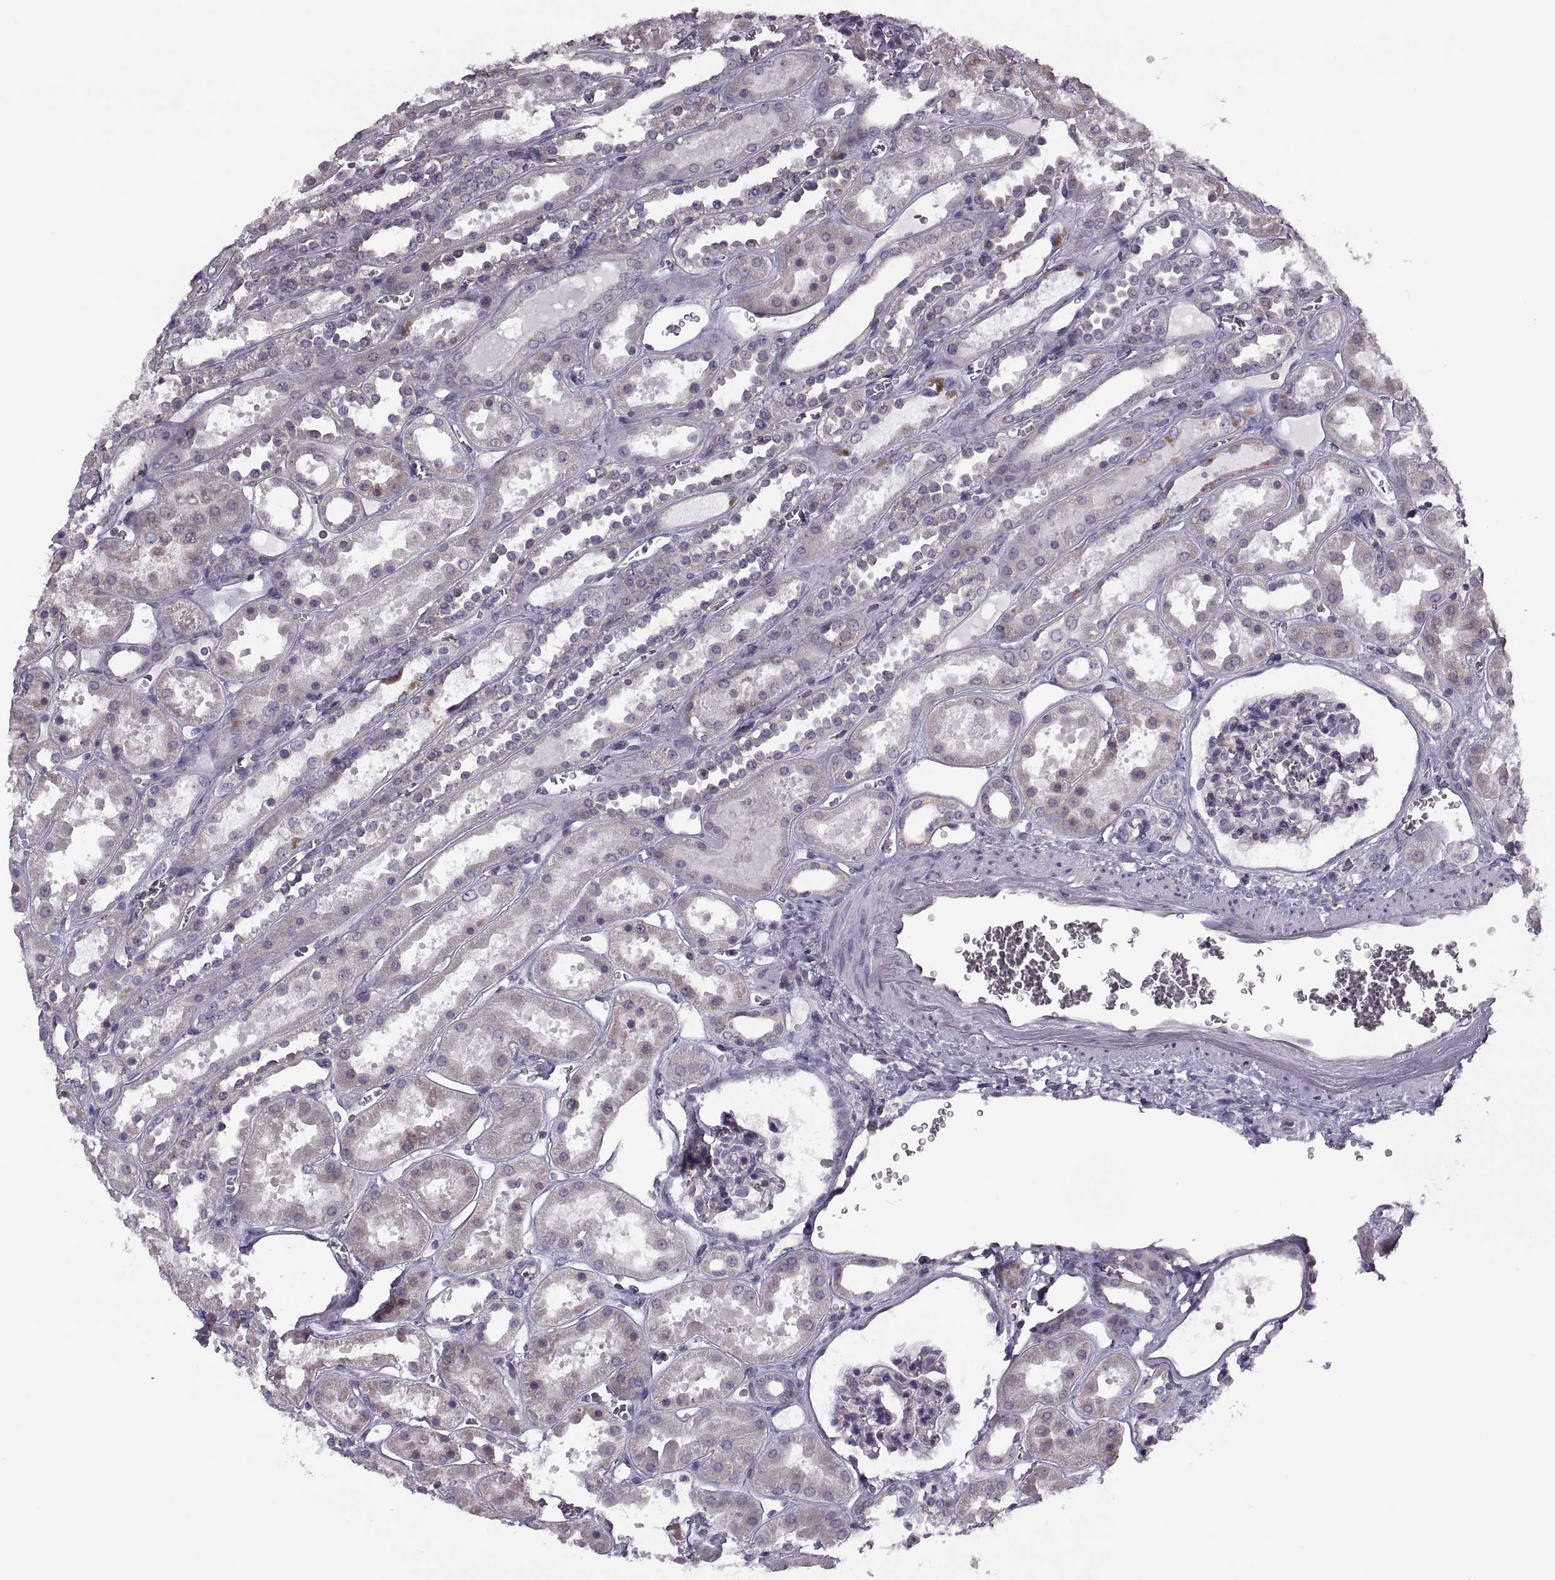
{"staining": {"intensity": "negative", "quantity": "none", "location": "none"}, "tissue": "kidney", "cell_type": "Cells in glomeruli", "image_type": "normal", "snomed": [{"axis": "morphology", "description": "Normal tissue, NOS"}, {"axis": "topography", "description": "Kidney"}], "caption": "Cells in glomeruli show no significant protein positivity in normal kidney.", "gene": "LETM2", "patient": {"sex": "female", "age": 41}}